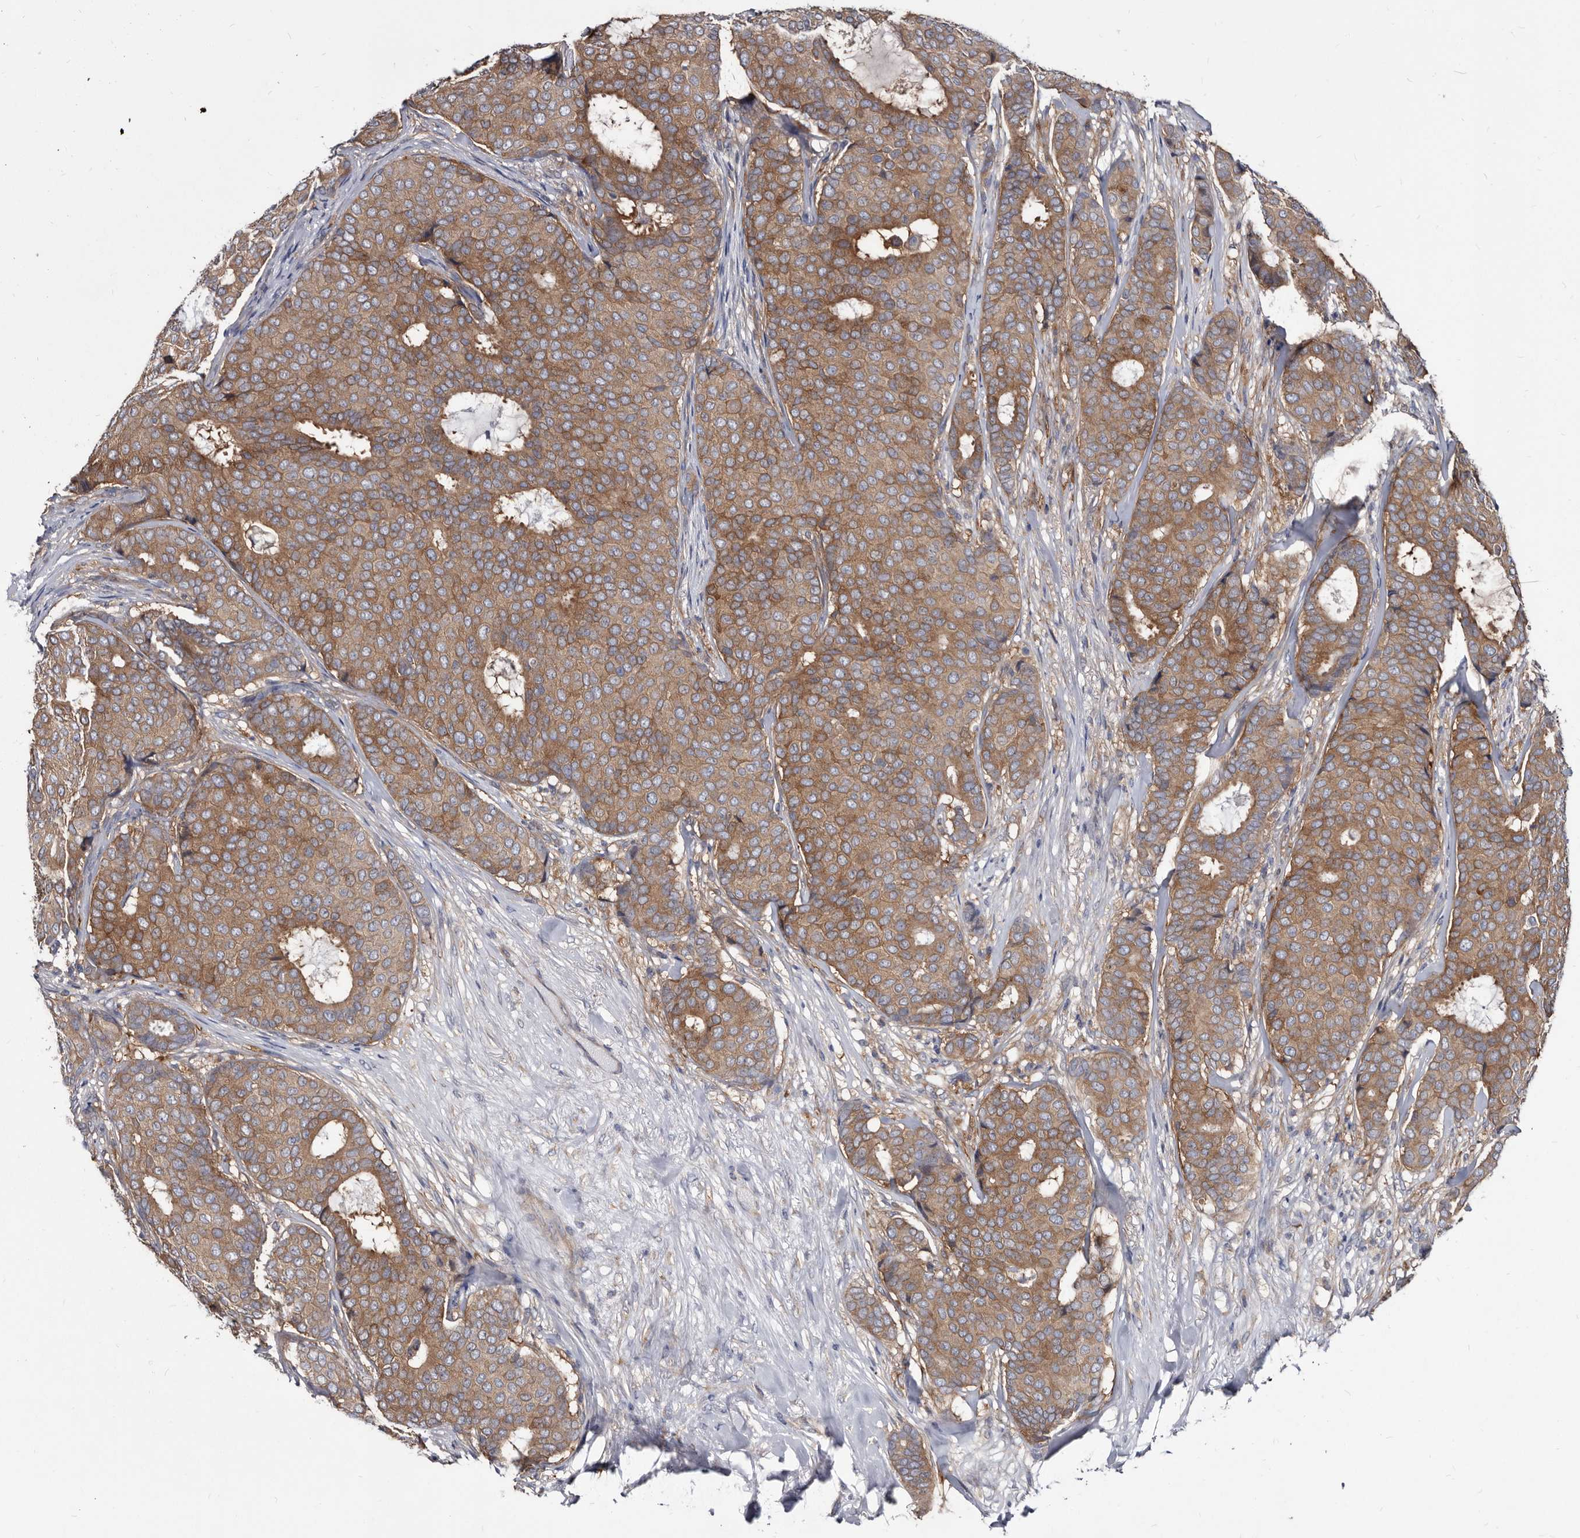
{"staining": {"intensity": "moderate", "quantity": ">75%", "location": "cytoplasmic/membranous"}, "tissue": "breast cancer", "cell_type": "Tumor cells", "image_type": "cancer", "snomed": [{"axis": "morphology", "description": "Duct carcinoma"}, {"axis": "topography", "description": "Breast"}], "caption": "Immunohistochemistry (IHC) (DAB (3,3'-diaminobenzidine)) staining of human breast intraductal carcinoma shows moderate cytoplasmic/membranous protein staining in approximately >75% of tumor cells.", "gene": "ABCF2", "patient": {"sex": "female", "age": 75}}